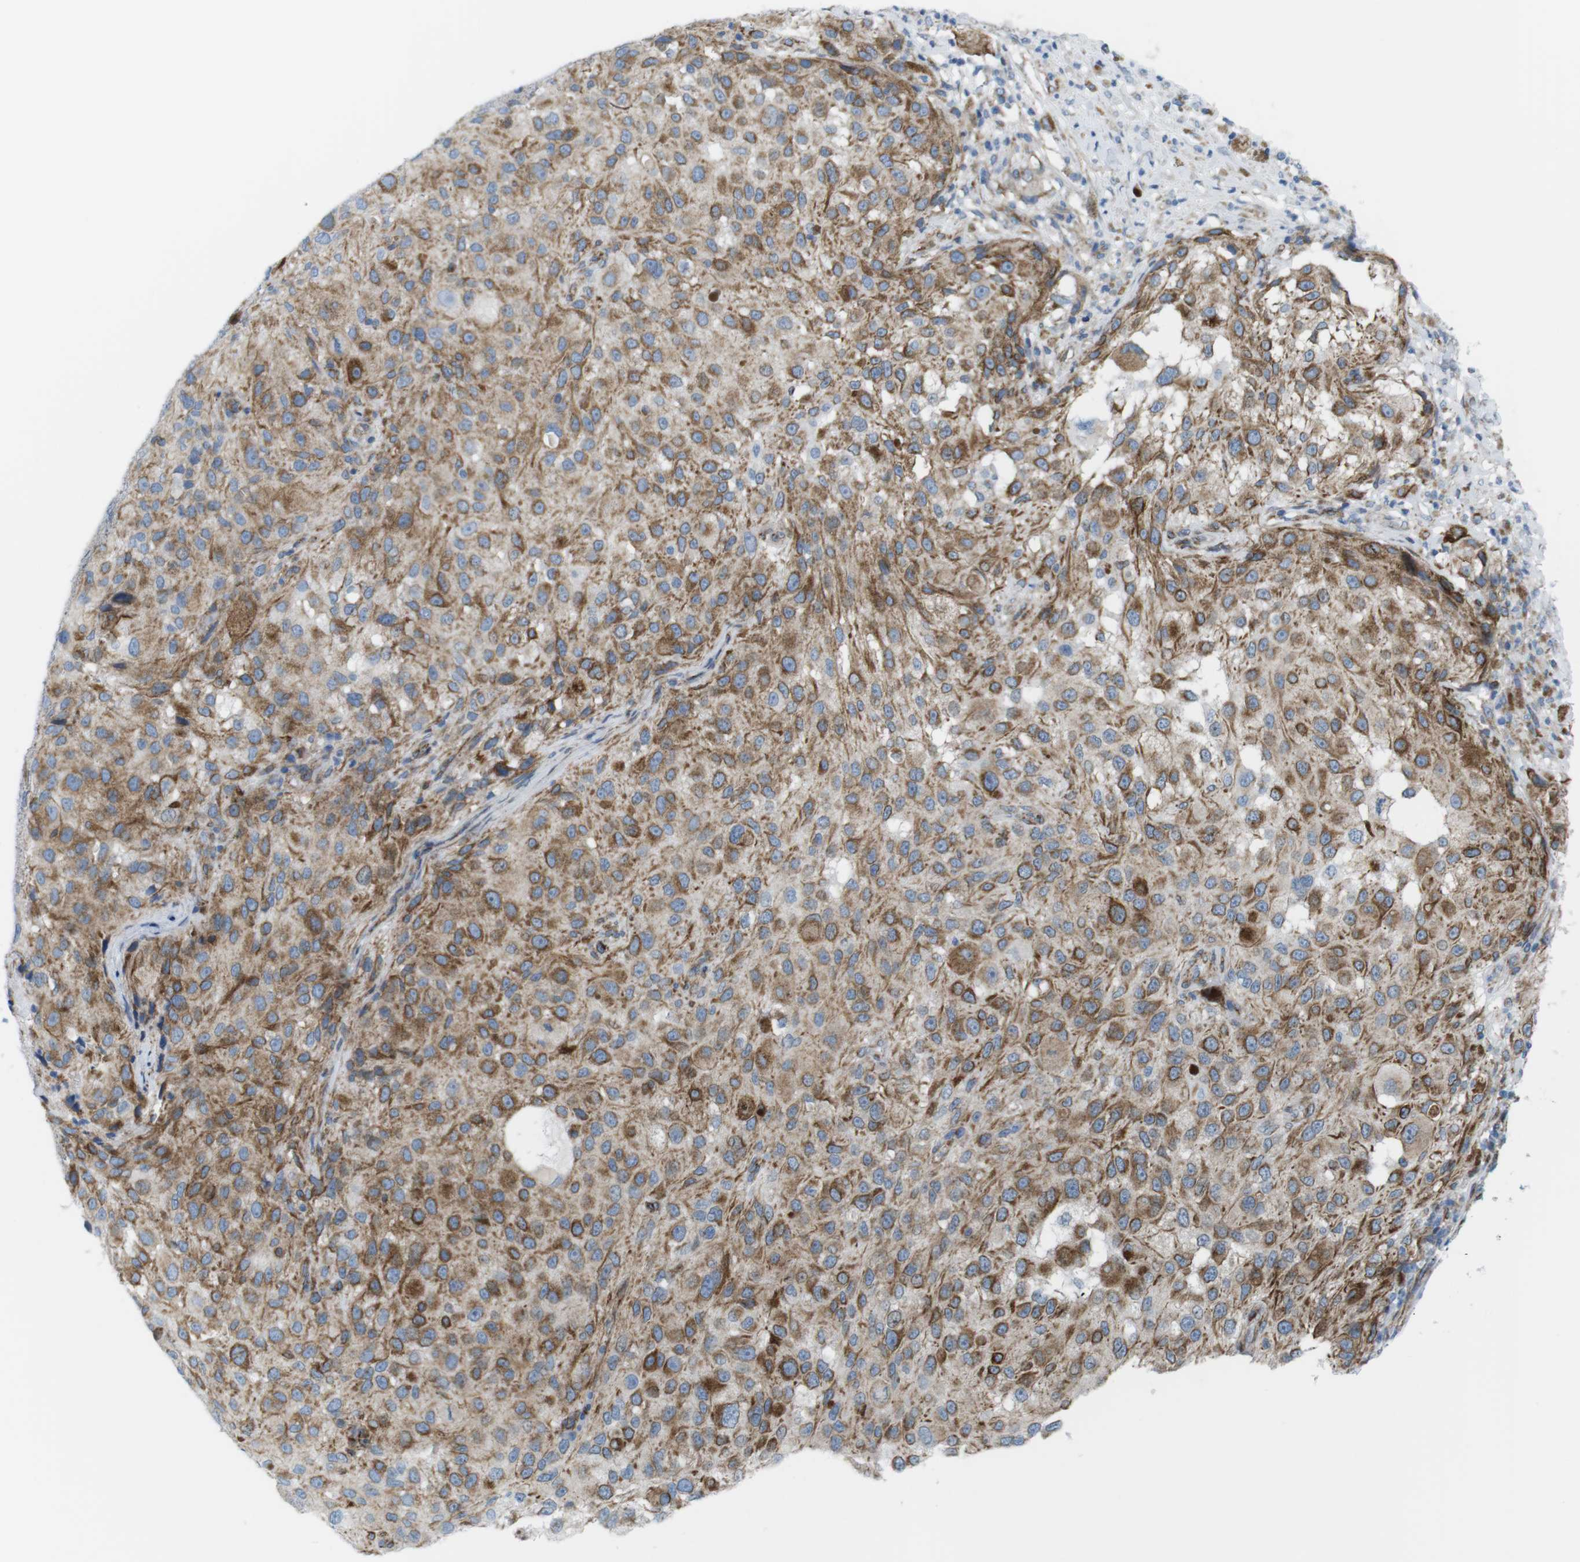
{"staining": {"intensity": "moderate", "quantity": ">75%", "location": "cytoplasmic/membranous"}, "tissue": "melanoma", "cell_type": "Tumor cells", "image_type": "cancer", "snomed": [{"axis": "morphology", "description": "Necrosis, NOS"}, {"axis": "morphology", "description": "Malignant melanoma, NOS"}, {"axis": "topography", "description": "Skin"}], "caption": "Moderate cytoplasmic/membranous protein positivity is appreciated in approximately >75% of tumor cells in melanoma. Nuclei are stained in blue.", "gene": "MYH9", "patient": {"sex": "female", "age": 87}}